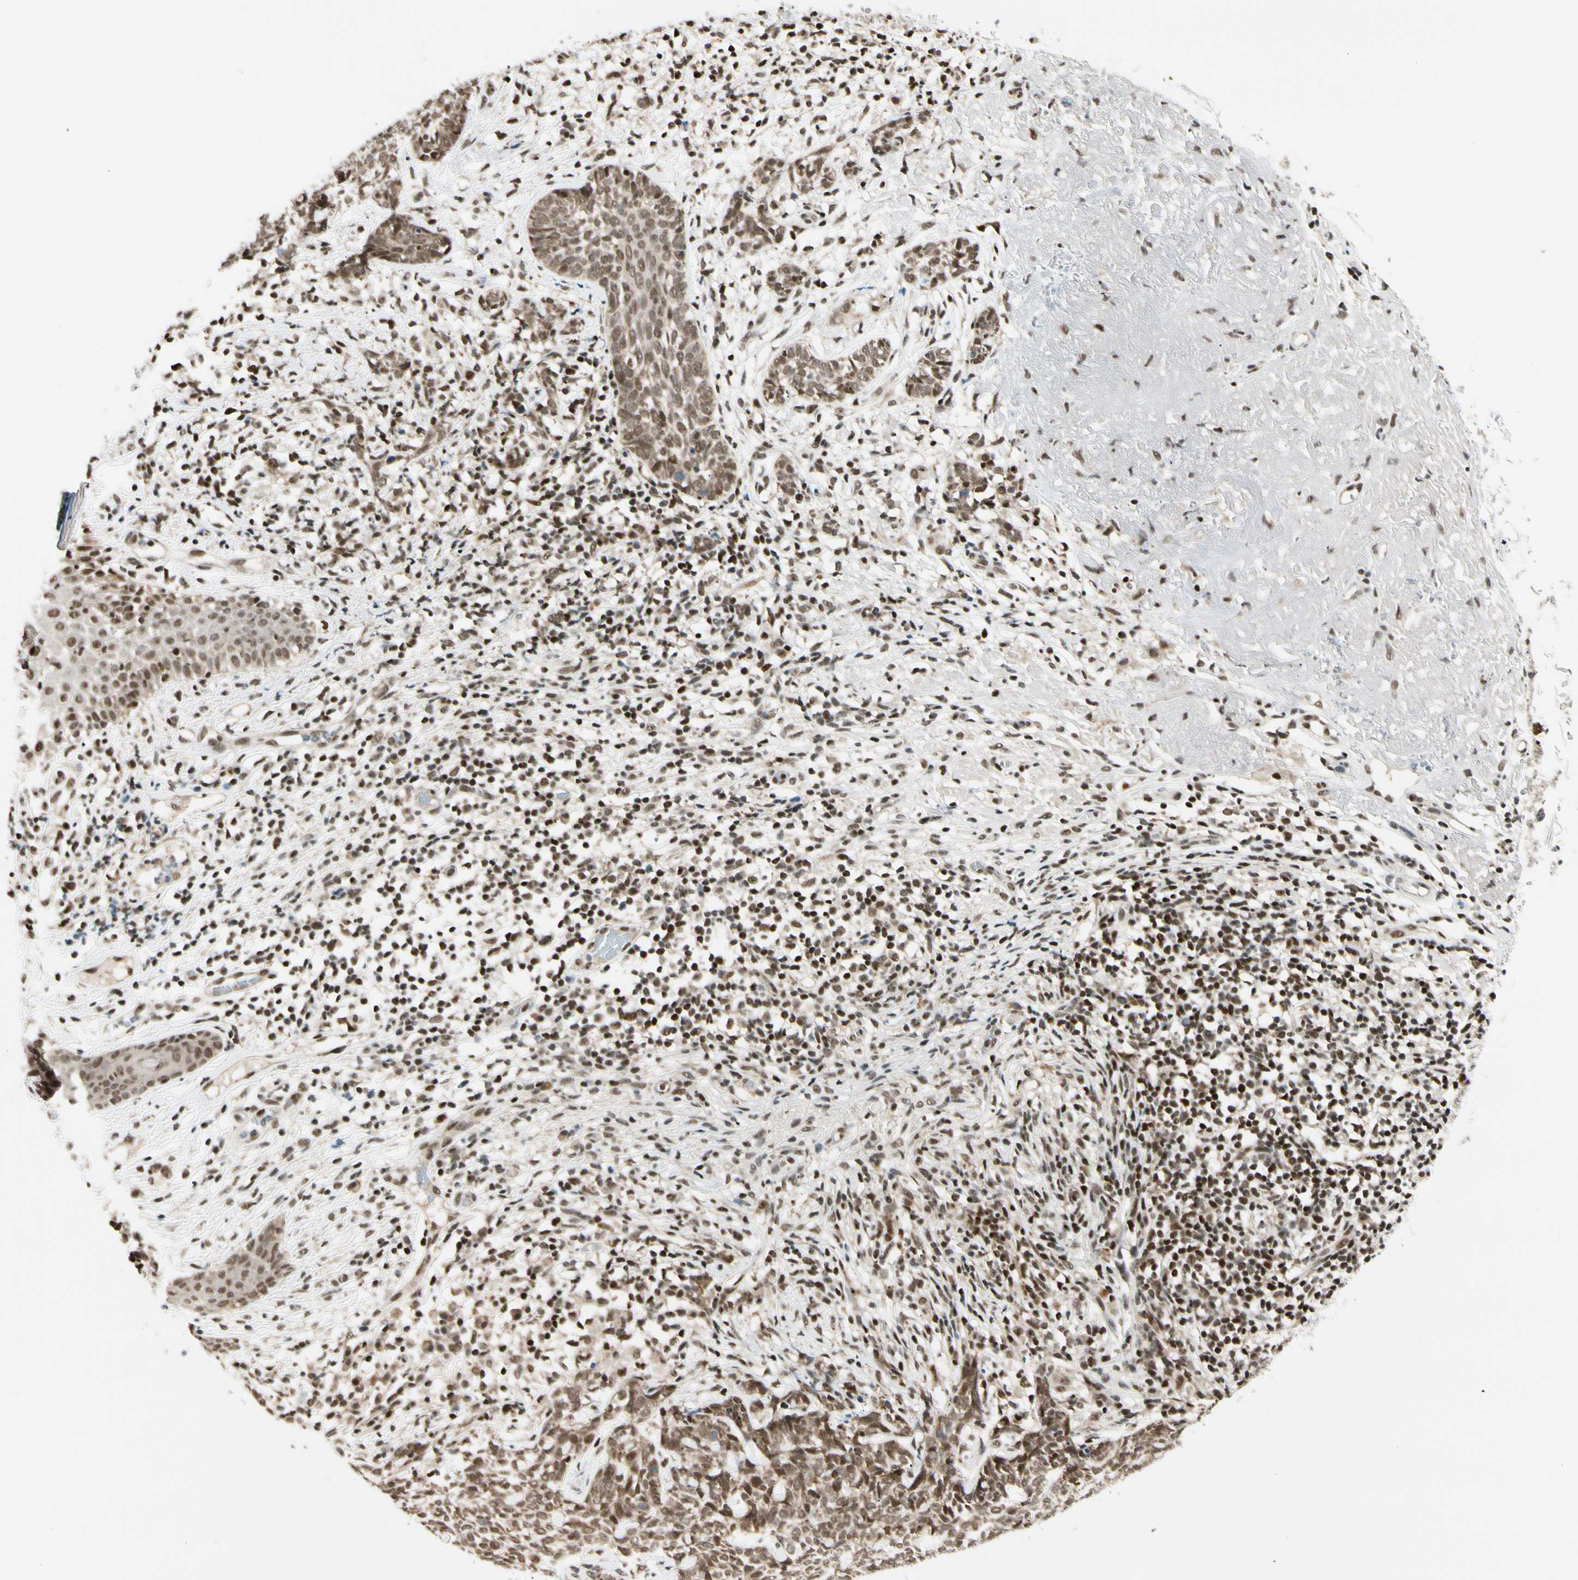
{"staining": {"intensity": "moderate", "quantity": ">75%", "location": "nuclear"}, "tissue": "skin cancer", "cell_type": "Tumor cells", "image_type": "cancer", "snomed": [{"axis": "morphology", "description": "Basal cell carcinoma"}, {"axis": "topography", "description": "Skin"}], "caption": "A high-resolution image shows immunohistochemistry (IHC) staining of basal cell carcinoma (skin), which demonstrates moderate nuclear staining in about >75% of tumor cells.", "gene": "DAXX", "patient": {"sex": "female", "age": 84}}